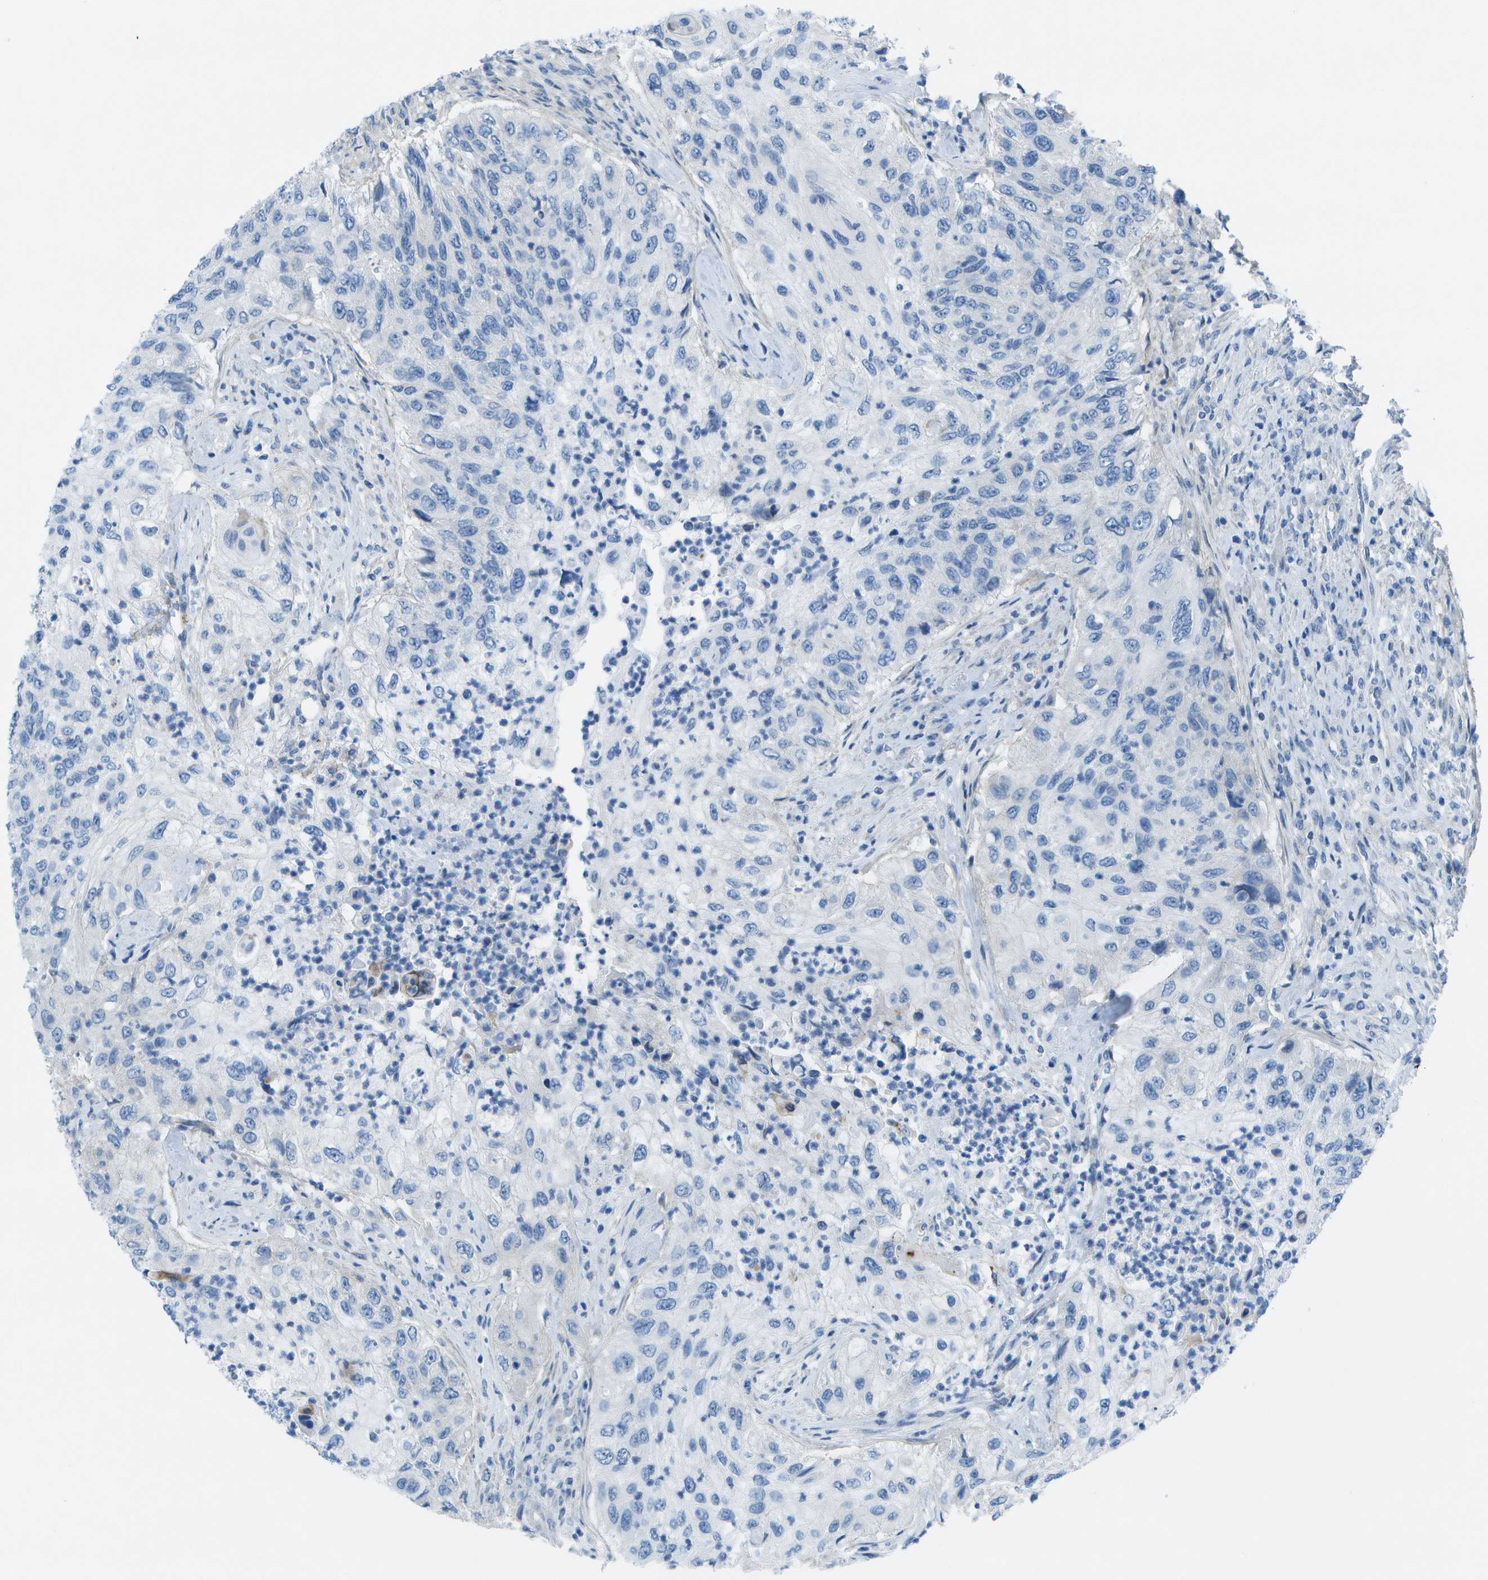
{"staining": {"intensity": "negative", "quantity": "none", "location": "none"}, "tissue": "urothelial cancer", "cell_type": "Tumor cells", "image_type": "cancer", "snomed": [{"axis": "morphology", "description": "Urothelial carcinoma, High grade"}, {"axis": "topography", "description": "Urinary bladder"}], "caption": "Urothelial carcinoma (high-grade) stained for a protein using immunohistochemistry exhibits no expression tumor cells.", "gene": "SORBS3", "patient": {"sex": "female", "age": 60}}